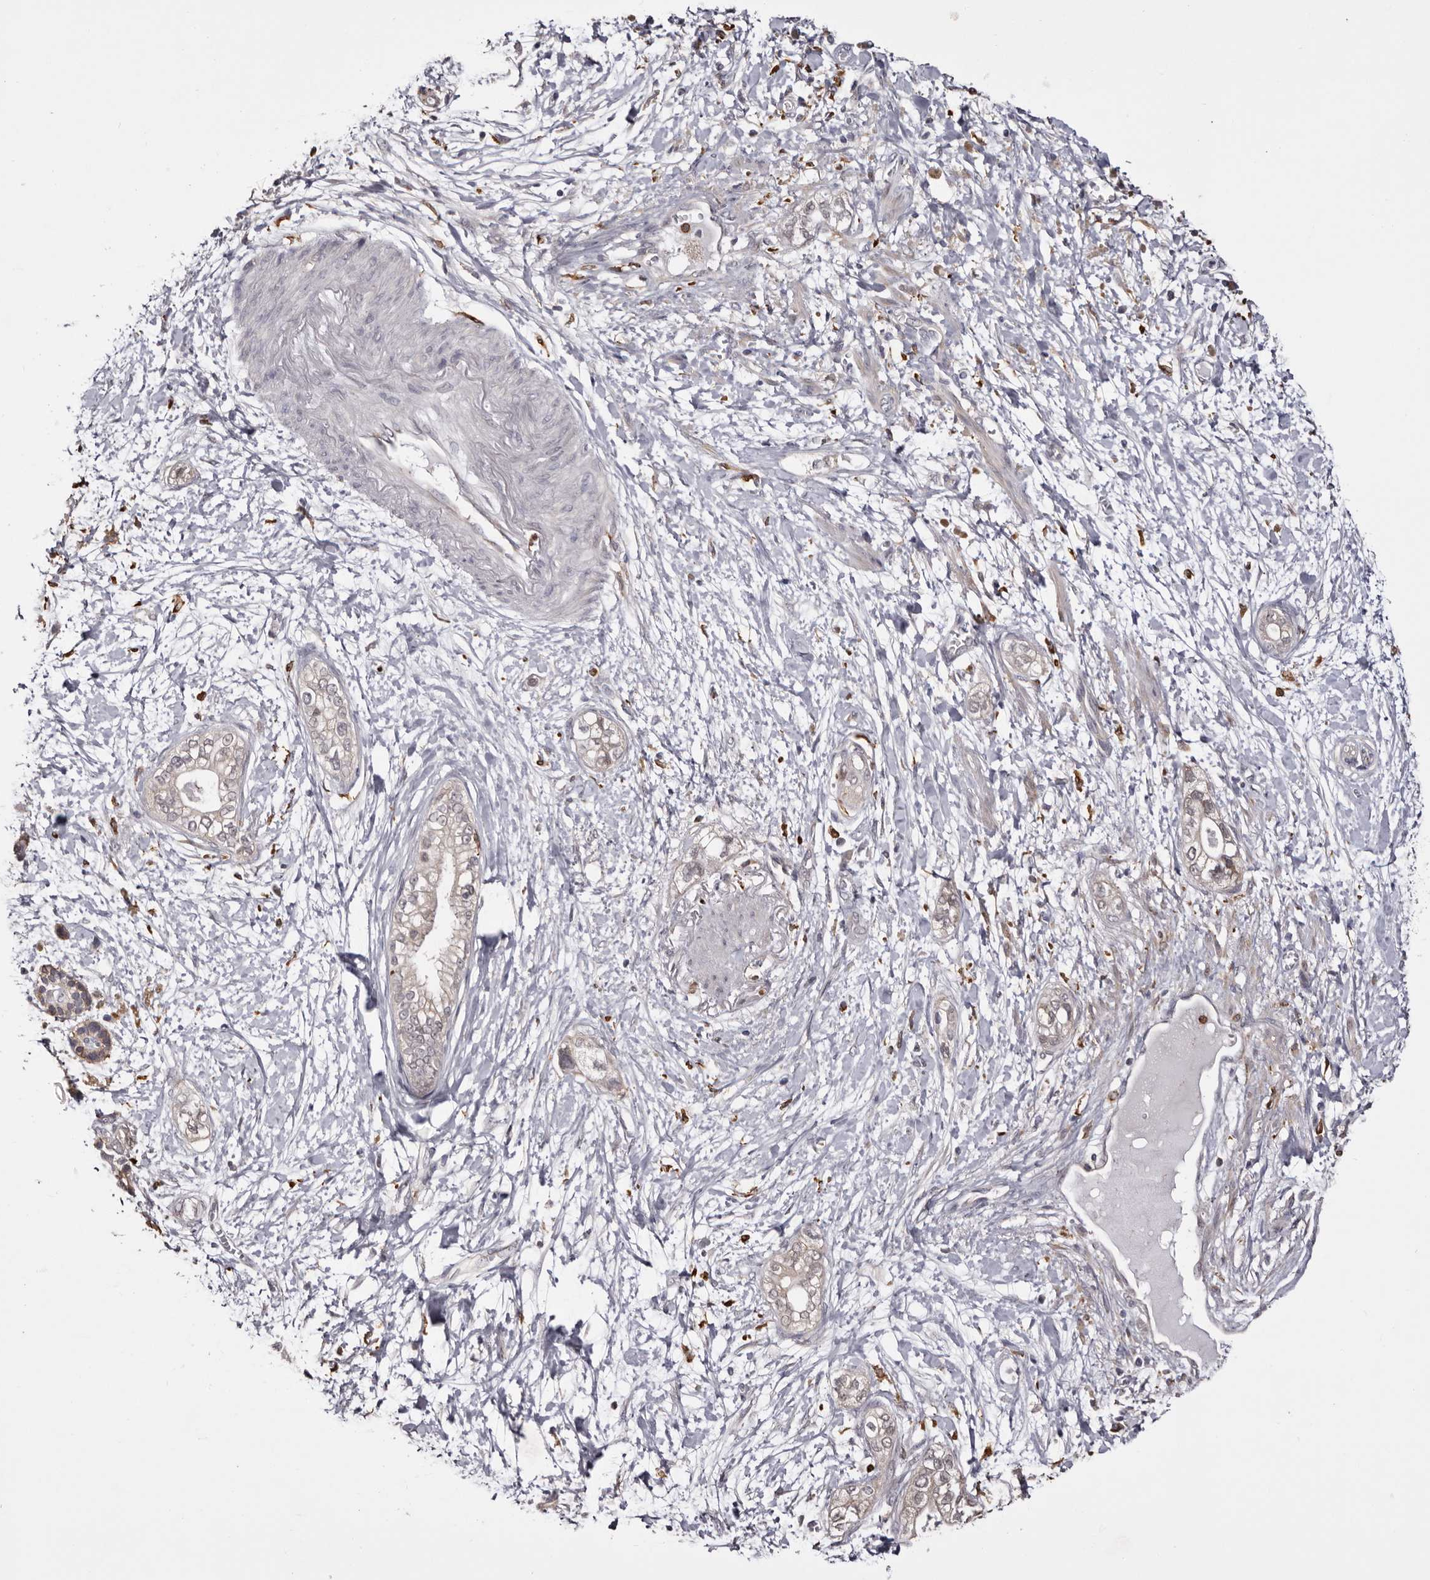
{"staining": {"intensity": "negative", "quantity": "none", "location": "none"}, "tissue": "pancreatic cancer", "cell_type": "Tumor cells", "image_type": "cancer", "snomed": [{"axis": "morphology", "description": "Adenocarcinoma, NOS"}, {"axis": "topography", "description": "Pancreas"}], "caption": "The IHC histopathology image has no significant staining in tumor cells of adenocarcinoma (pancreatic) tissue. Brightfield microscopy of IHC stained with DAB (brown) and hematoxylin (blue), captured at high magnification.", "gene": "TNNI1", "patient": {"sex": "male", "age": 68}}